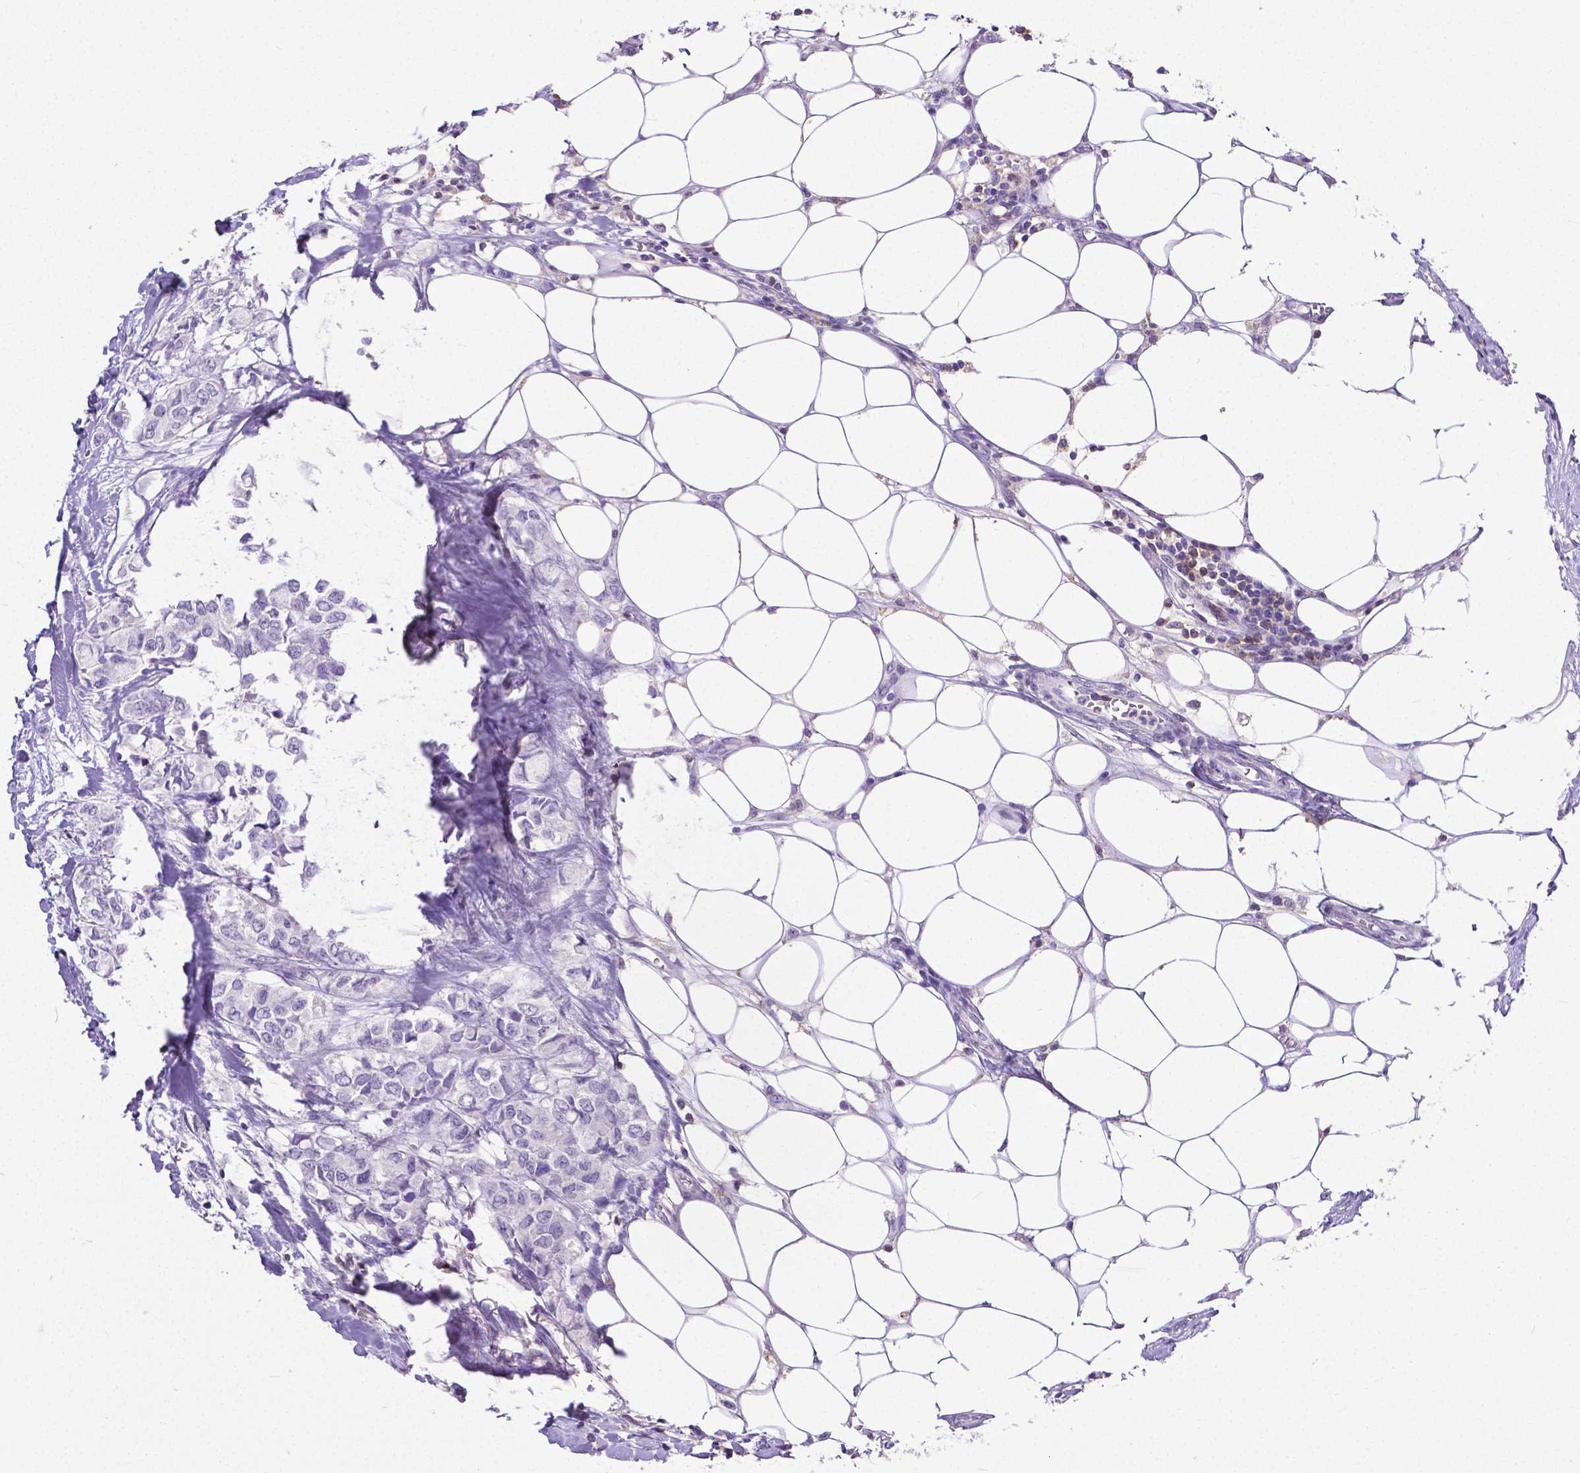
{"staining": {"intensity": "negative", "quantity": "none", "location": "none"}, "tissue": "breast cancer", "cell_type": "Tumor cells", "image_type": "cancer", "snomed": [{"axis": "morphology", "description": "Duct carcinoma"}, {"axis": "topography", "description": "Breast"}], "caption": "High magnification brightfield microscopy of infiltrating ductal carcinoma (breast) stained with DAB (brown) and counterstained with hematoxylin (blue): tumor cells show no significant staining.", "gene": "CD4", "patient": {"sex": "female", "age": 85}}